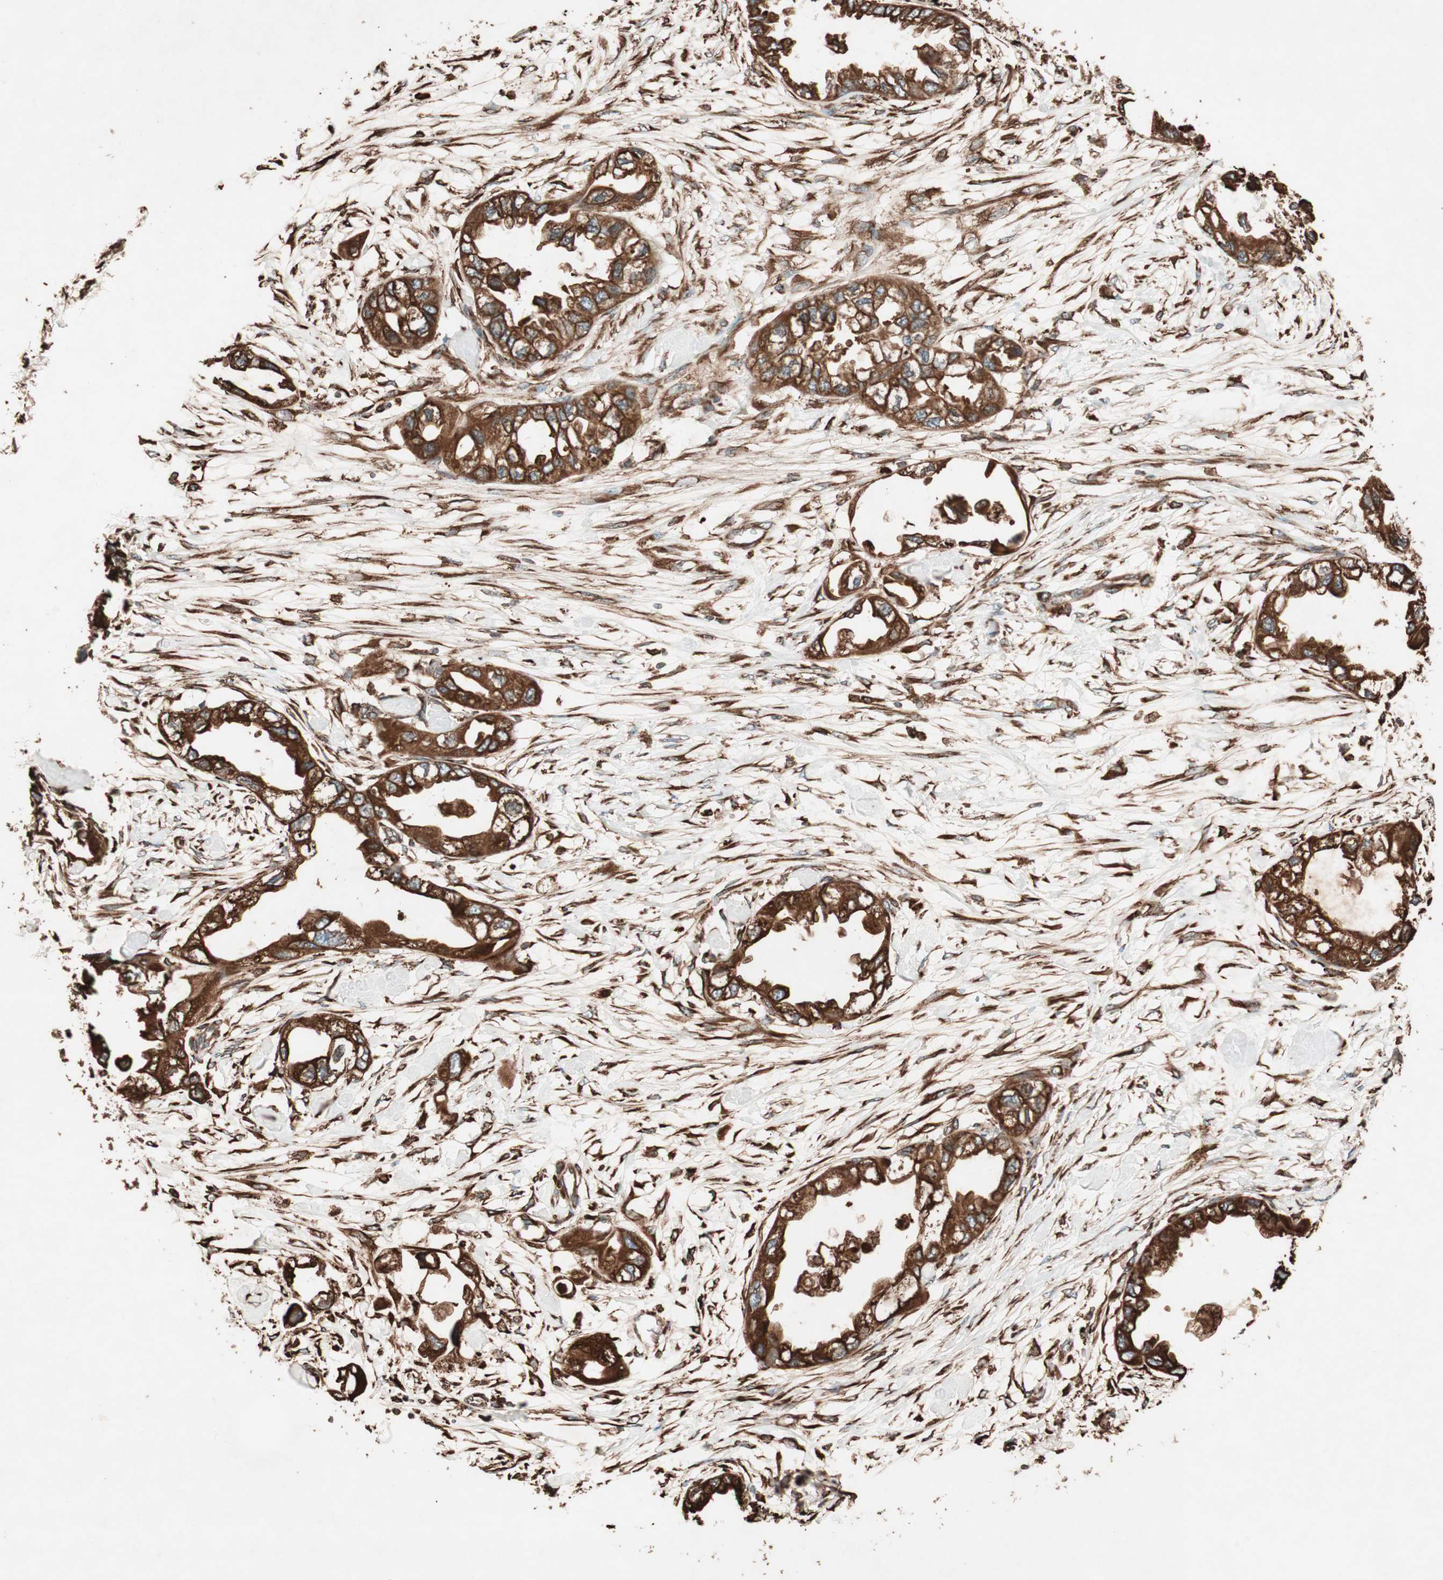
{"staining": {"intensity": "strong", "quantity": ">75%", "location": "cytoplasmic/membranous"}, "tissue": "endometrial cancer", "cell_type": "Tumor cells", "image_type": "cancer", "snomed": [{"axis": "morphology", "description": "Adenocarcinoma, NOS"}, {"axis": "topography", "description": "Endometrium"}], "caption": "Tumor cells reveal high levels of strong cytoplasmic/membranous staining in about >75% of cells in human endometrial cancer (adenocarcinoma).", "gene": "VEGFA", "patient": {"sex": "female", "age": 67}}